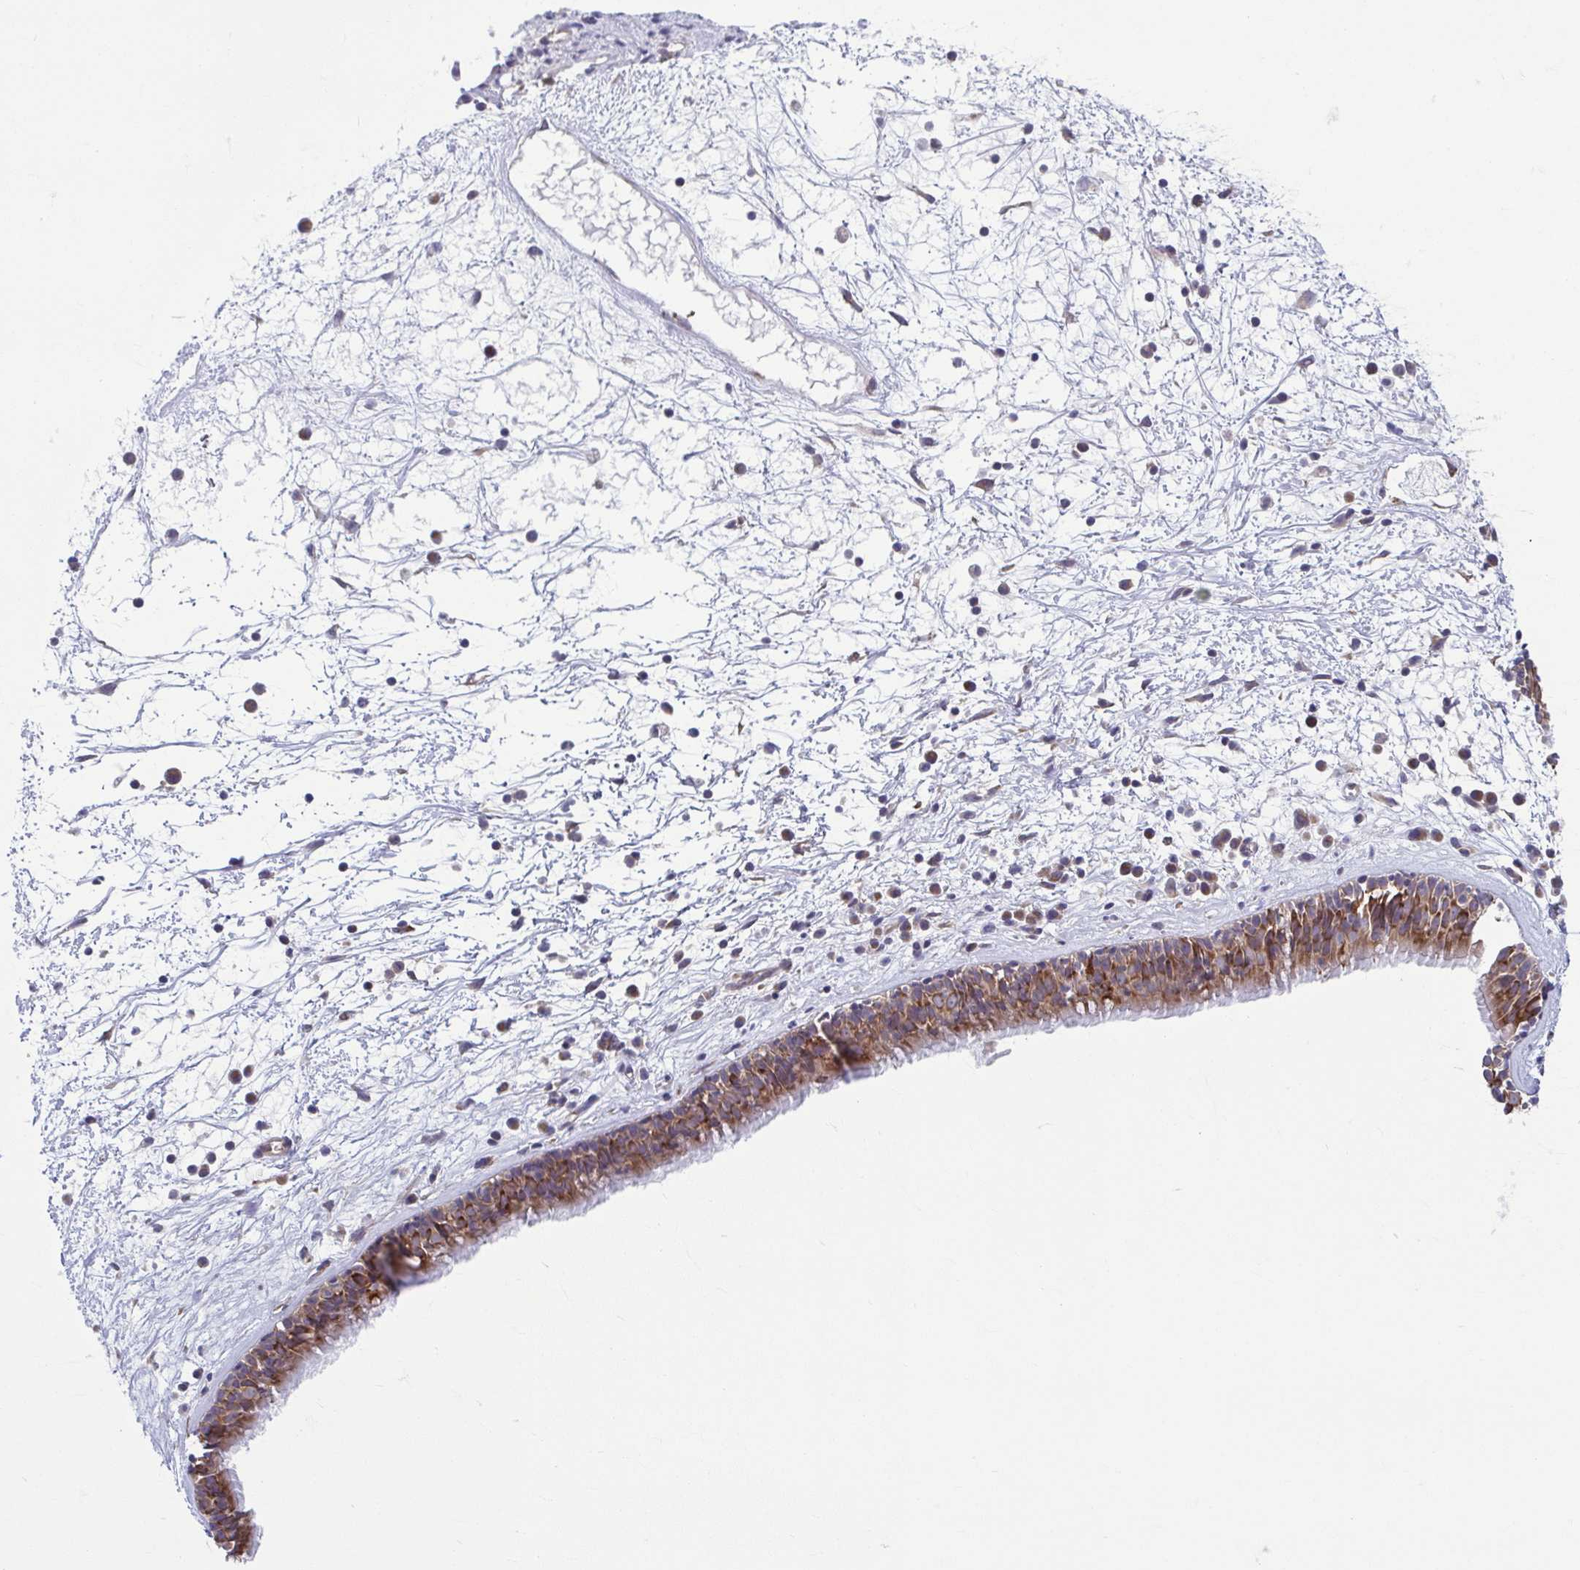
{"staining": {"intensity": "moderate", "quantity": "25%-75%", "location": "cytoplasmic/membranous"}, "tissue": "nasopharynx", "cell_type": "Respiratory epithelial cells", "image_type": "normal", "snomed": [{"axis": "morphology", "description": "Normal tissue, NOS"}, {"axis": "topography", "description": "Nasopharynx"}], "caption": "Immunohistochemistry image of normal nasopharynx: human nasopharynx stained using IHC reveals medium levels of moderate protein expression localized specifically in the cytoplasmic/membranous of respiratory epithelial cells, appearing as a cytoplasmic/membranous brown color.", "gene": "TMEM108", "patient": {"sex": "male", "age": 24}}